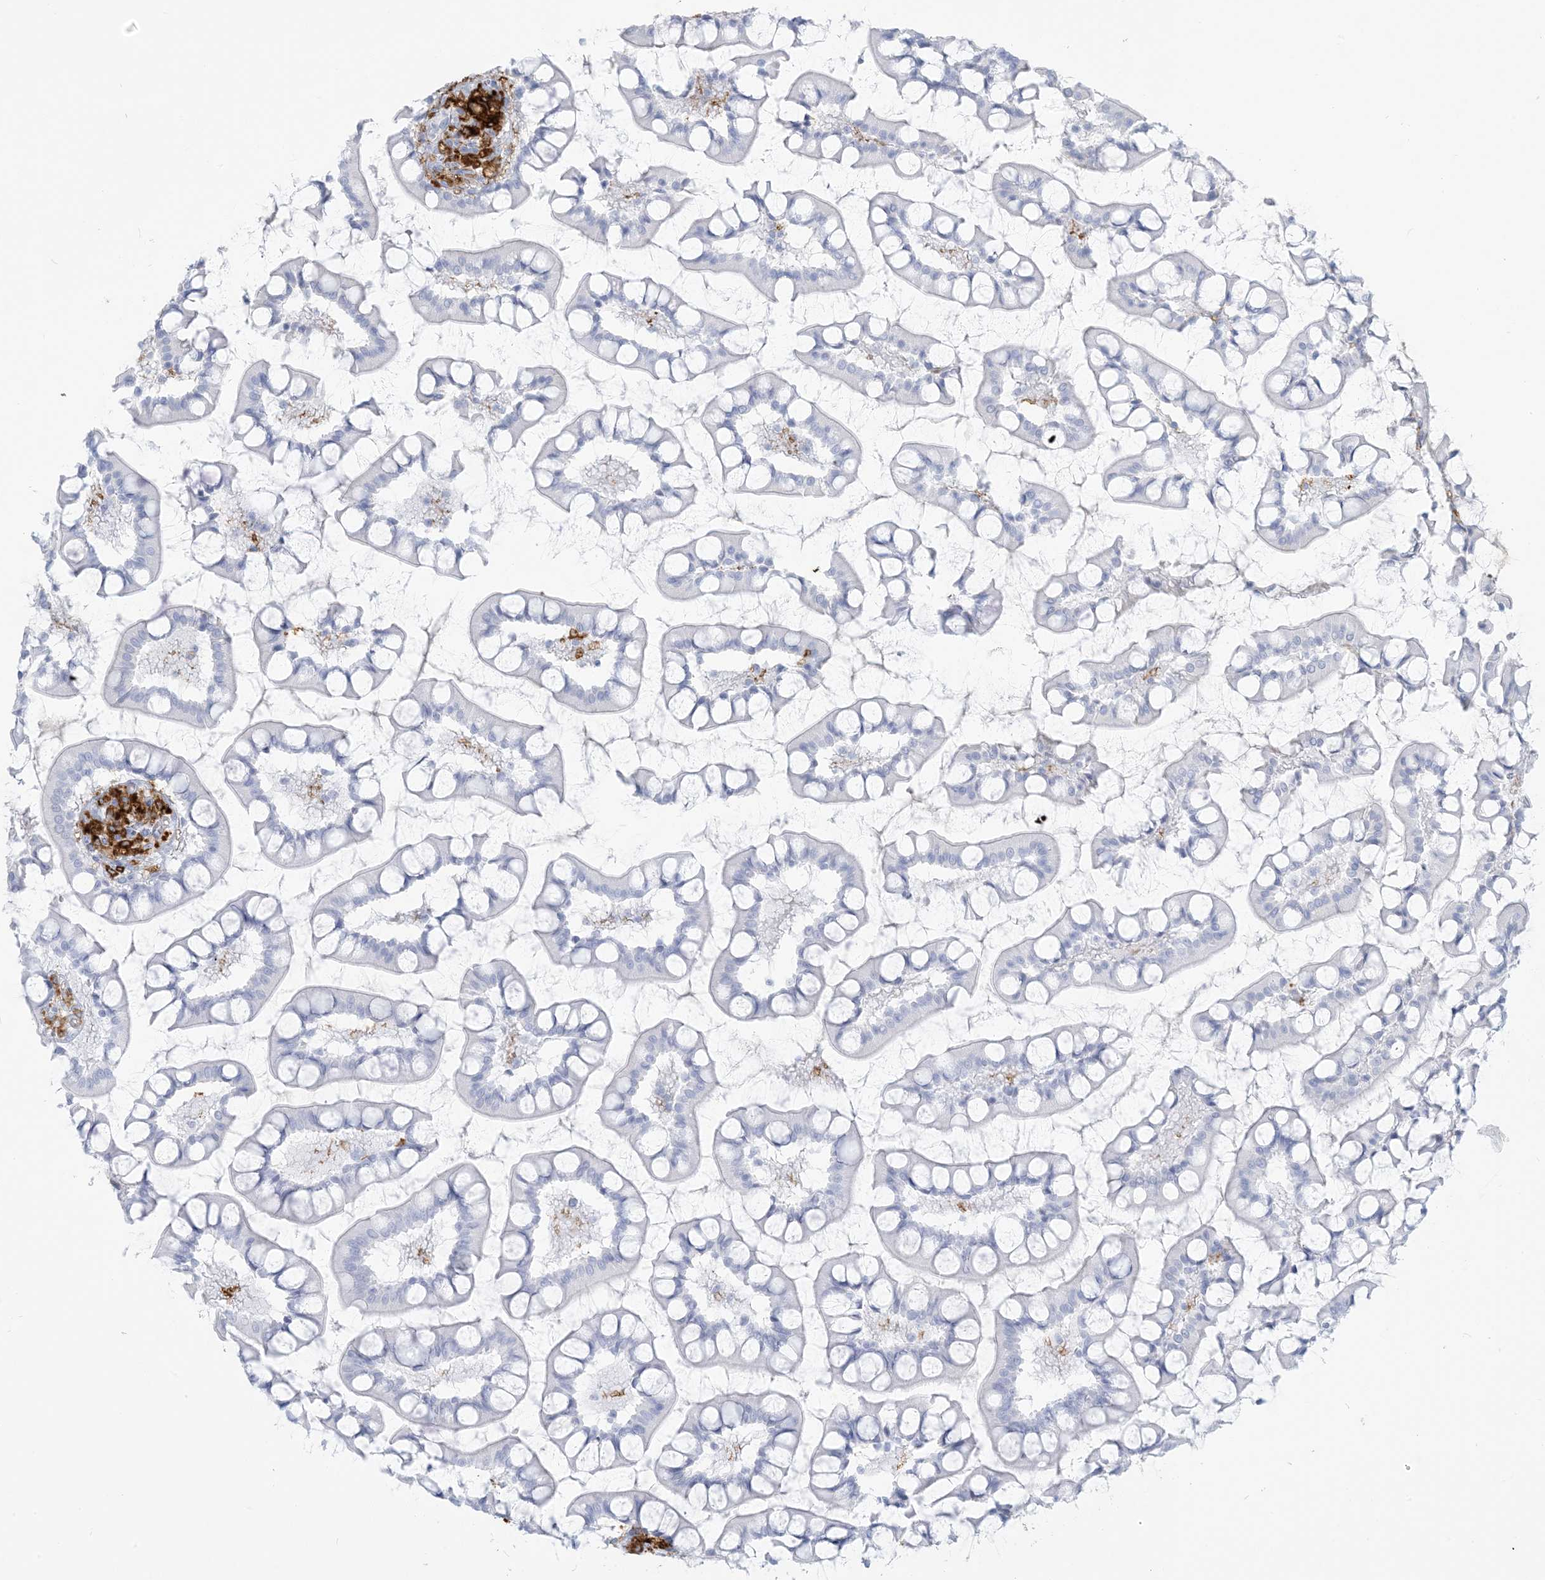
{"staining": {"intensity": "weak", "quantity": "<25%", "location": "cytoplasmic/membranous"}, "tissue": "small intestine", "cell_type": "Glandular cells", "image_type": "normal", "snomed": [{"axis": "morphology", "description": "Normal tissue, NOS"}, {"axis": "topography", "description": "Small intestine"}], "caption": "Immunohistochemical staining of normal human small intestine reveals no significant expression in glandular cells. (DAB (3,3'-diaminobenzidine) IHC, high magnification).", "gene": "HLA", "patient": {"sex": "male", "age": 52}}